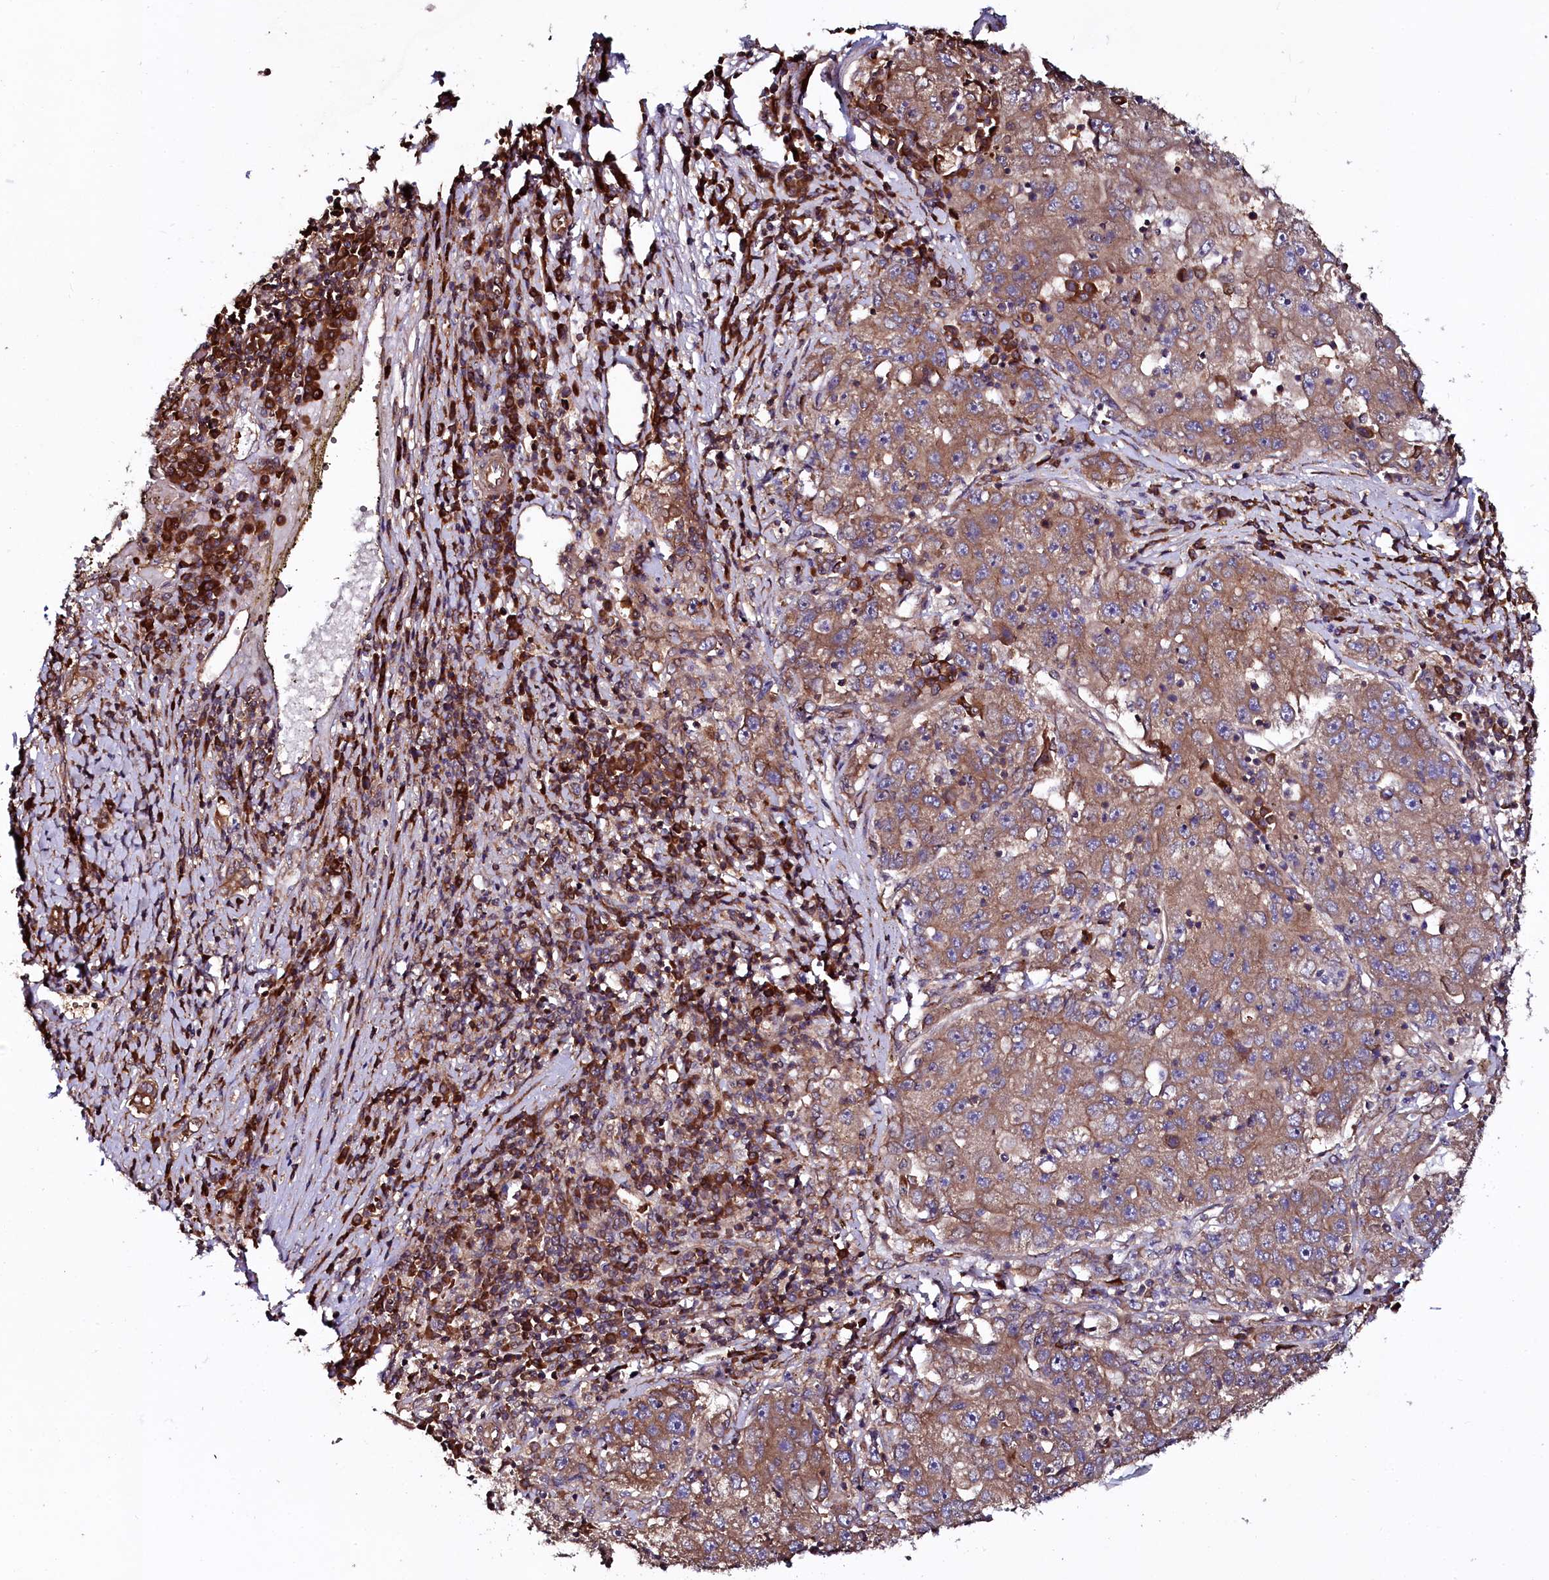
{"staining": {"intensity": "moderate", "quantity": ">75%", "location": "cytoplasmic/membranous"}, "tissue": "liver cancer", "cell_type": "Tumor cells", "image_type": "cancer", "snomed": [{"axis": "morphology", "description": "Carcinoma, Hepatocellular, NOS"}, {"axis": "topography", "description": "Liver"}], "caption": "High-power microscopy captured an immunohistochemistry photomicrograph of liver cancer (hepatocellular carcinoma), revealing moderate cytoplasmic/membranous staining in approximately >75% of tumor cells.", "gene": "USPL1", "patient": {"sex": "male", "age": 49}}